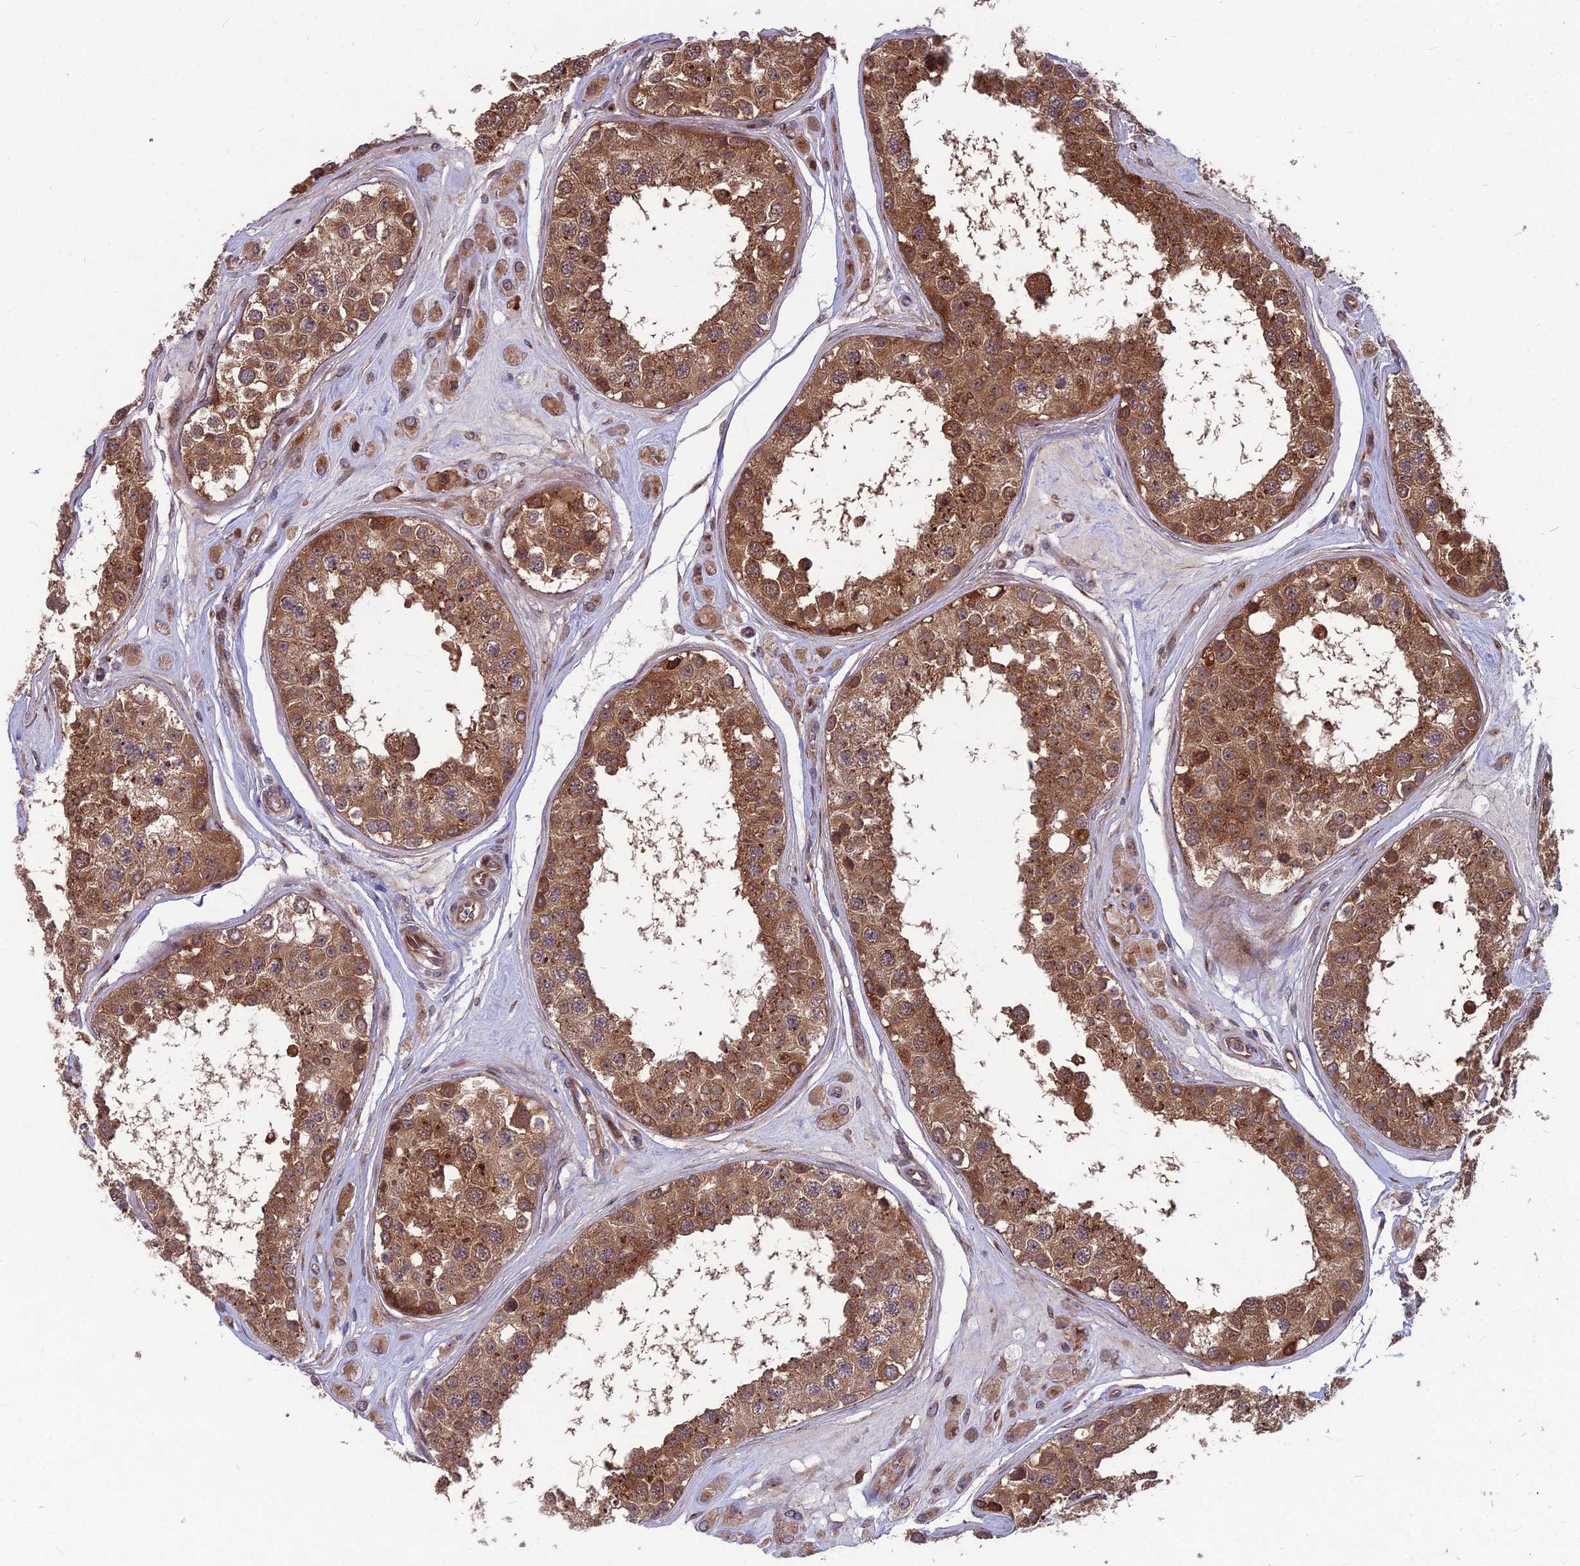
{"staining": {"intensity": "strong", "quantity": ">75%", "location": "cytoplasmic/membranous"}, "tissue": "testis", "cell_type": "Cells in seminiferous ducts", "image_type": "normal", "snomed": [{"axis": "morphology", "description": "Normal tissue, NOS"}, {"axis": "topography", "description": "Testis"}], "caption": "This micrograph exhibits normal testis stained with immunohistochemistry (IHC) to label a protein in brown. The cytoplasmic/membranous of cells in seminiferous ducts show strong positivity for the protein. Nuclei are counter-stained blue.", "gene": "MFSD8", "patient": {"sex": "male", "age": 25}}